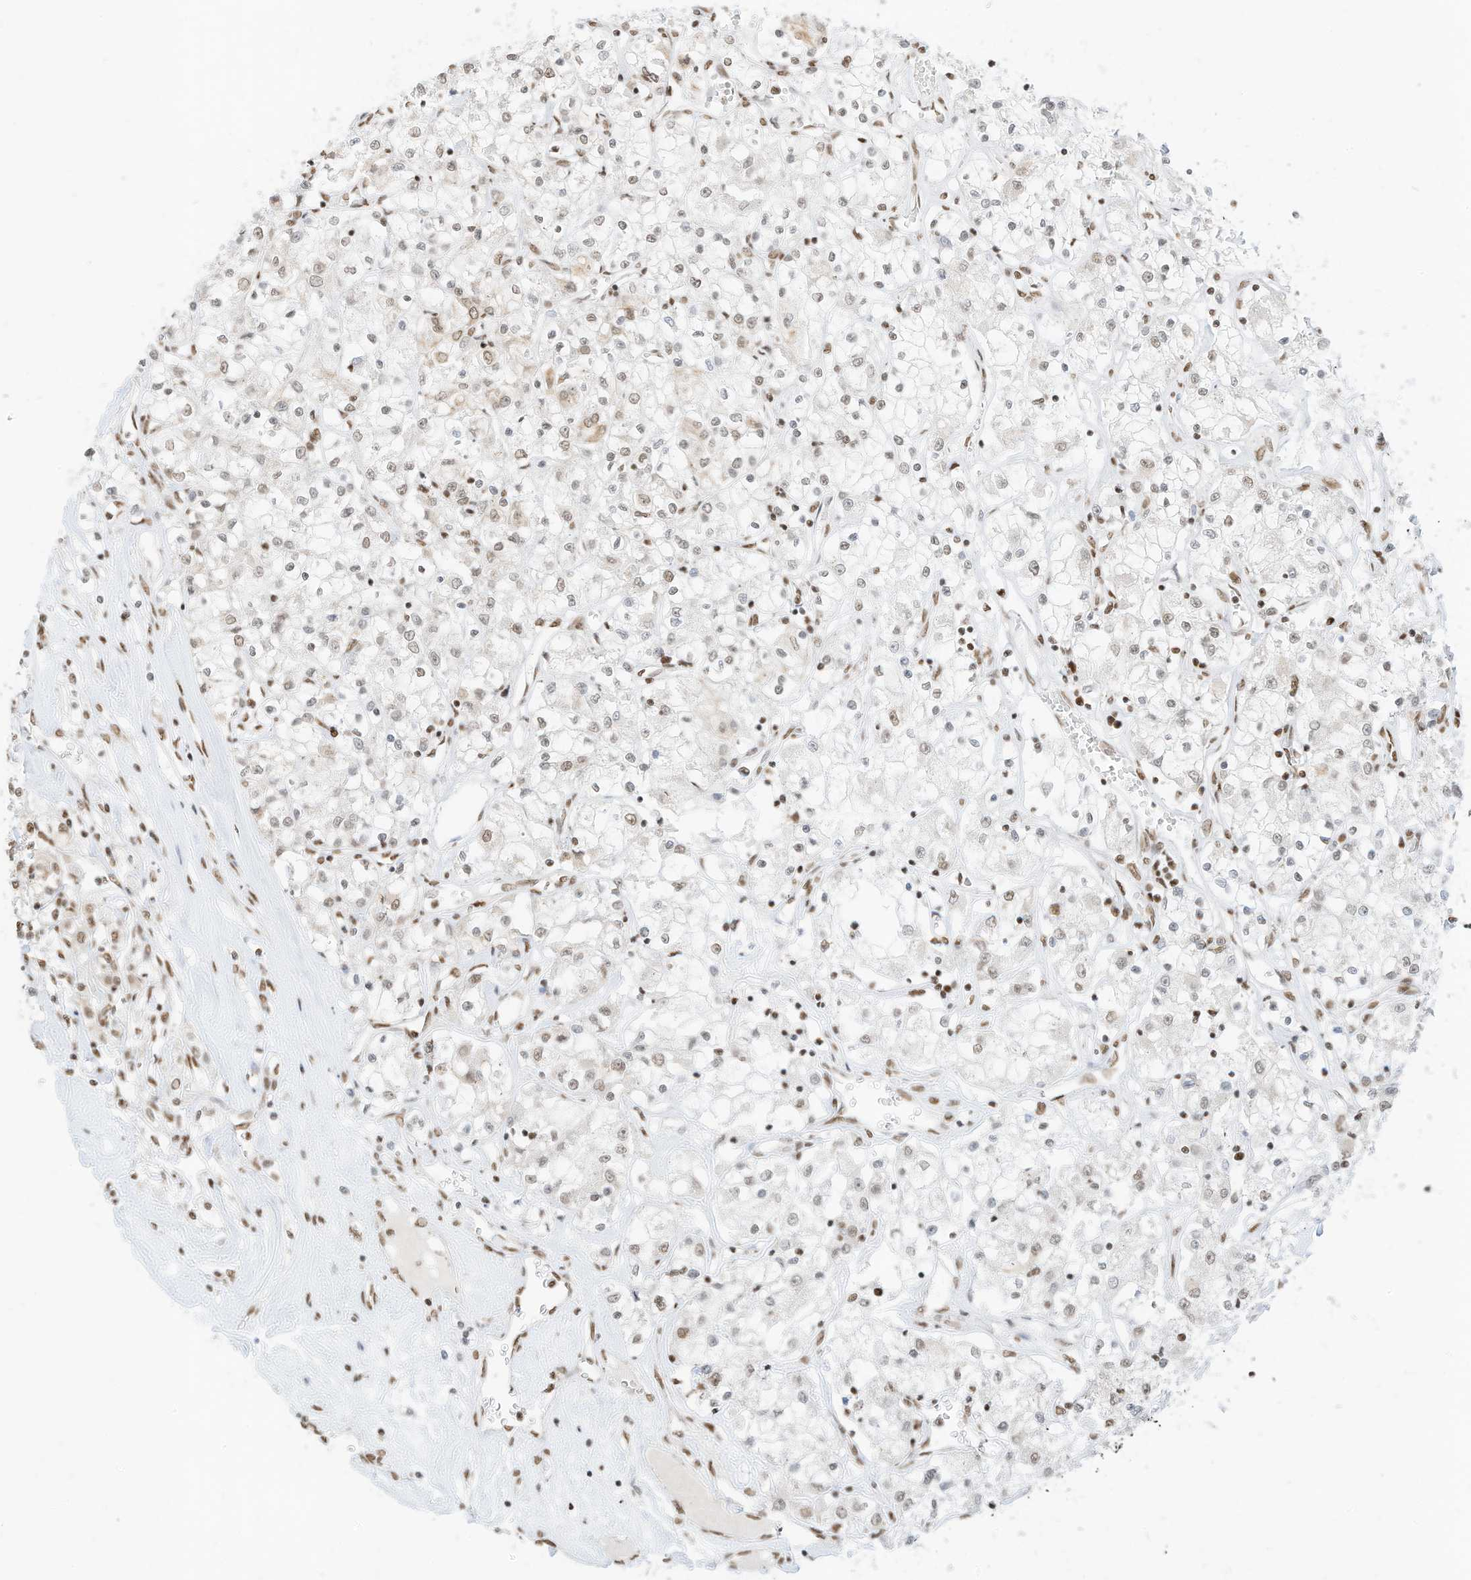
{"staining": {"intensity": "weak", "quantity": "25%-75%", "location": "nuclear"}, "tissue": "renal cancer", "cell_type": "Tumor cells", "image_type": "cancer", "snomed": [{"axis": "morphology", "description": "Adenocarcinoma, NOS"}, {"axis": "topography", "description": "Kidney"}], "caption": "Weak nuclear protein expression is appreciated in about 25%-75% of tumor cells in renal cancer (adenocarcinoma).", "gene": "SMARCA2", "patient": {"sex": "female", "age": 59}}